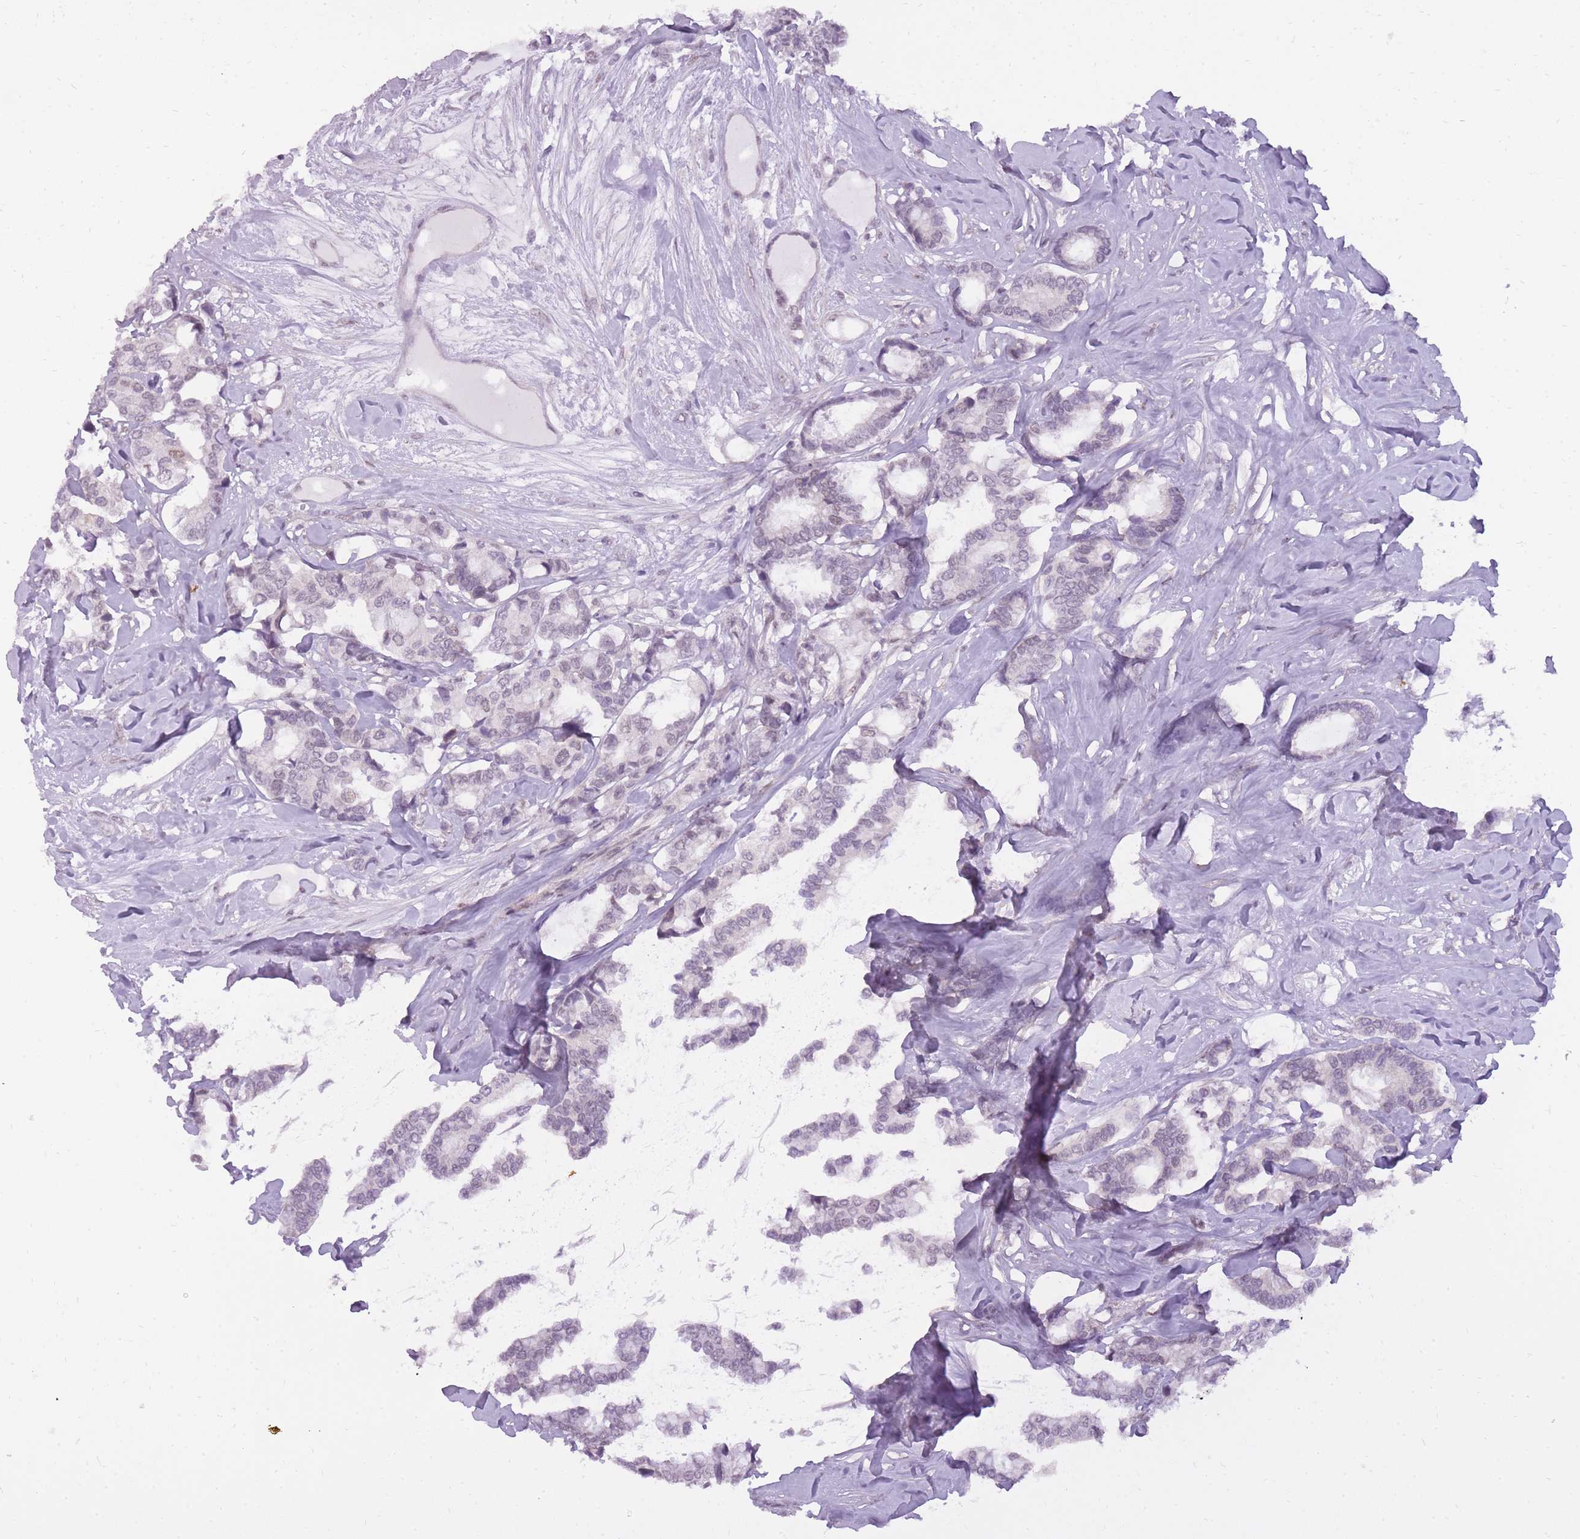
{"staining": {"intensity": "weak", "quantity": "<25%", "location": "nuclear"}, "tissue": "breast cancer", "cell_type": "Tumor cells", "image_type": "cancer", "snomed": [{"axis": "morphology", "description": "Normal tissue, NOS"}, {"axis": "morphology", "description": "Duct carcinoma"}, {"axis": "topography", "description": "Breast"}], "caption": "Protein analysis of intraductal carcinoma (breast) reveals no significant expression in tumor cells. Nuclei are stained in blue.", "gene": "TIGD1", "patient": {"sex": "female", "age": 87}}